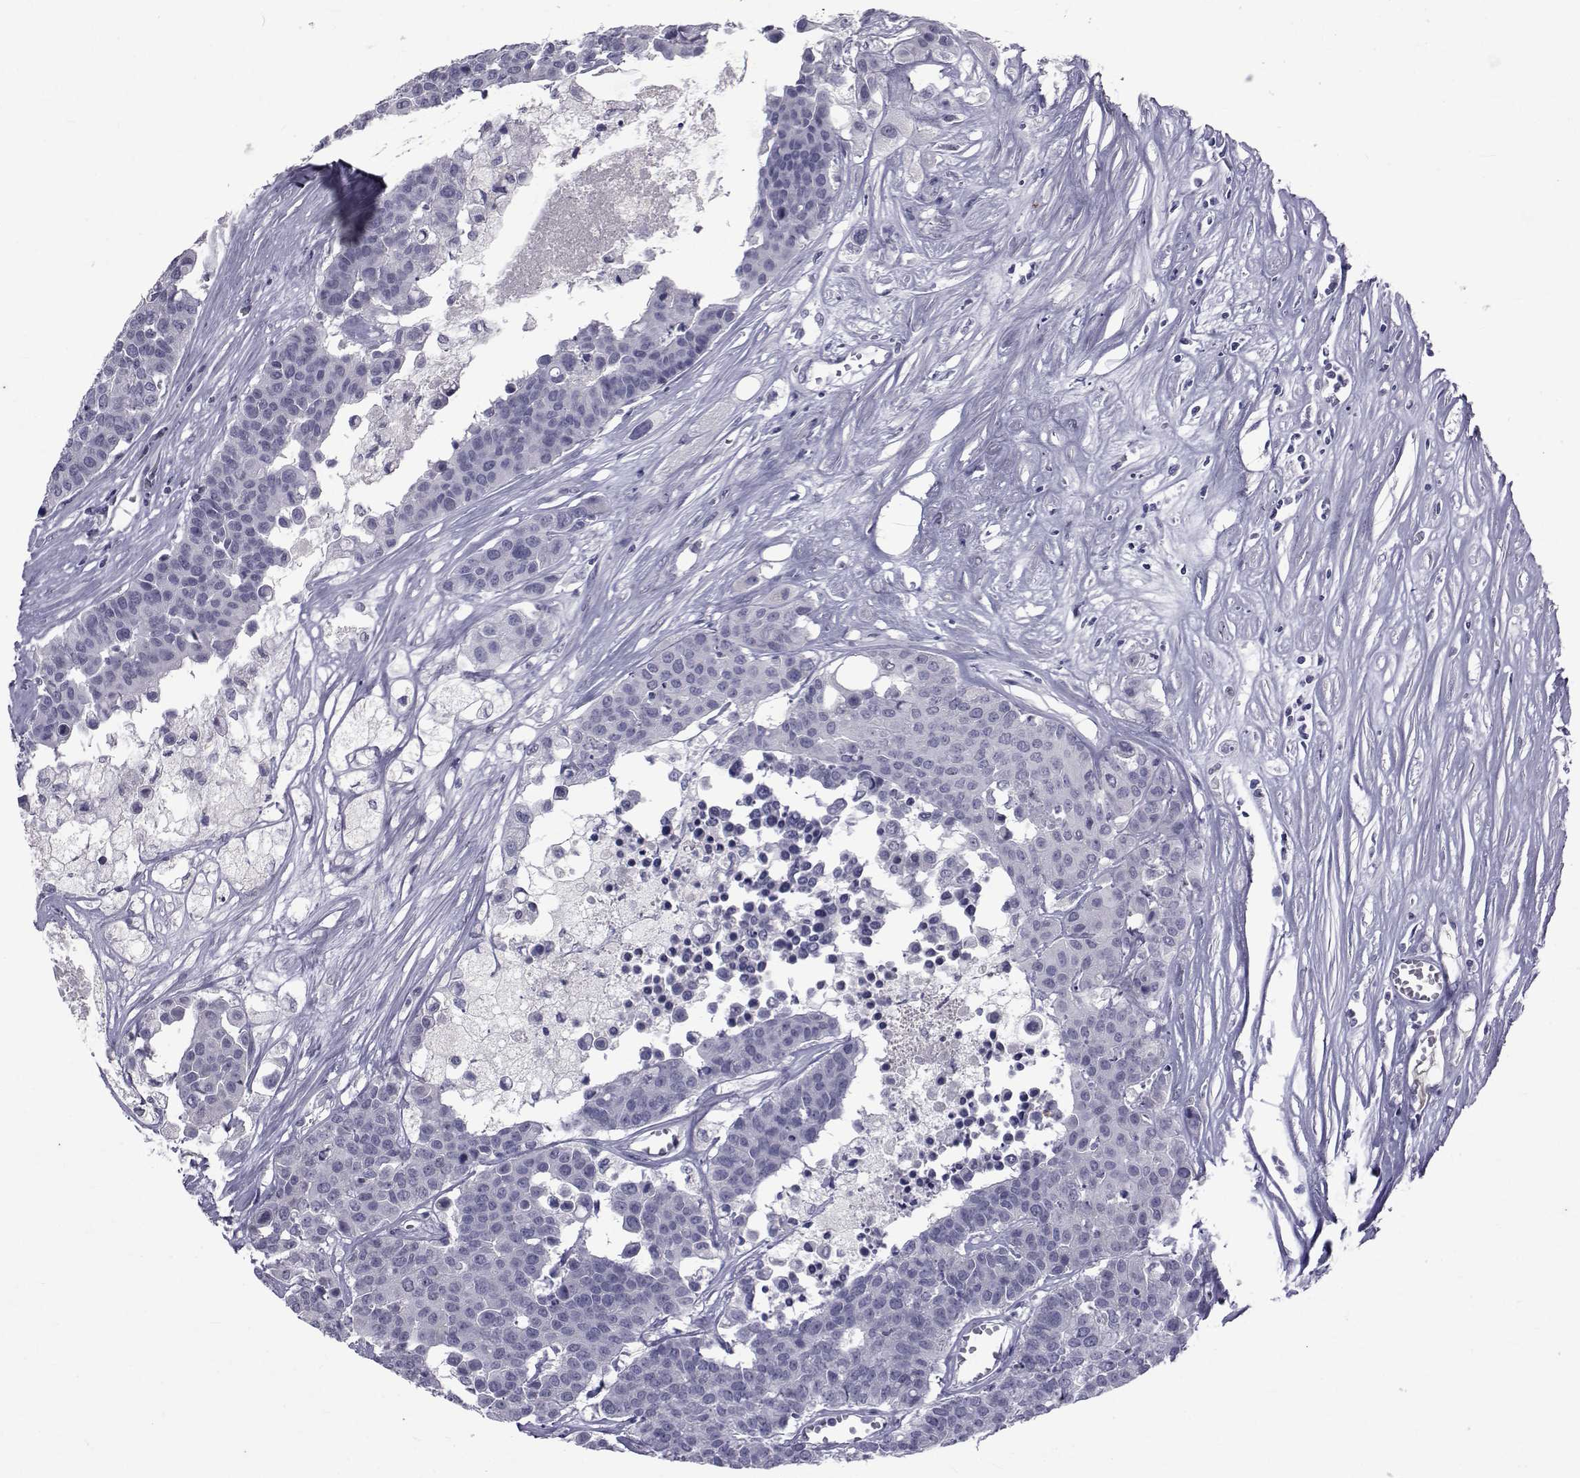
{"staining": {"intensity": "negative", "quantity": "none", "location": "none"}, "tissue": "carcinoid", "cell_type": "Tumor cells", "image_type": "cancer", "snomed": [{"axis": "morphology", "description": "Carcinoid, malignant, NOS"}, {"axis": "topography", "description": "Colon"}], "caption": "Tumor cells show no significant positivity in carcinoid.", "gene": "PAX2", "patient": {"sex": "male", "age": 81}}